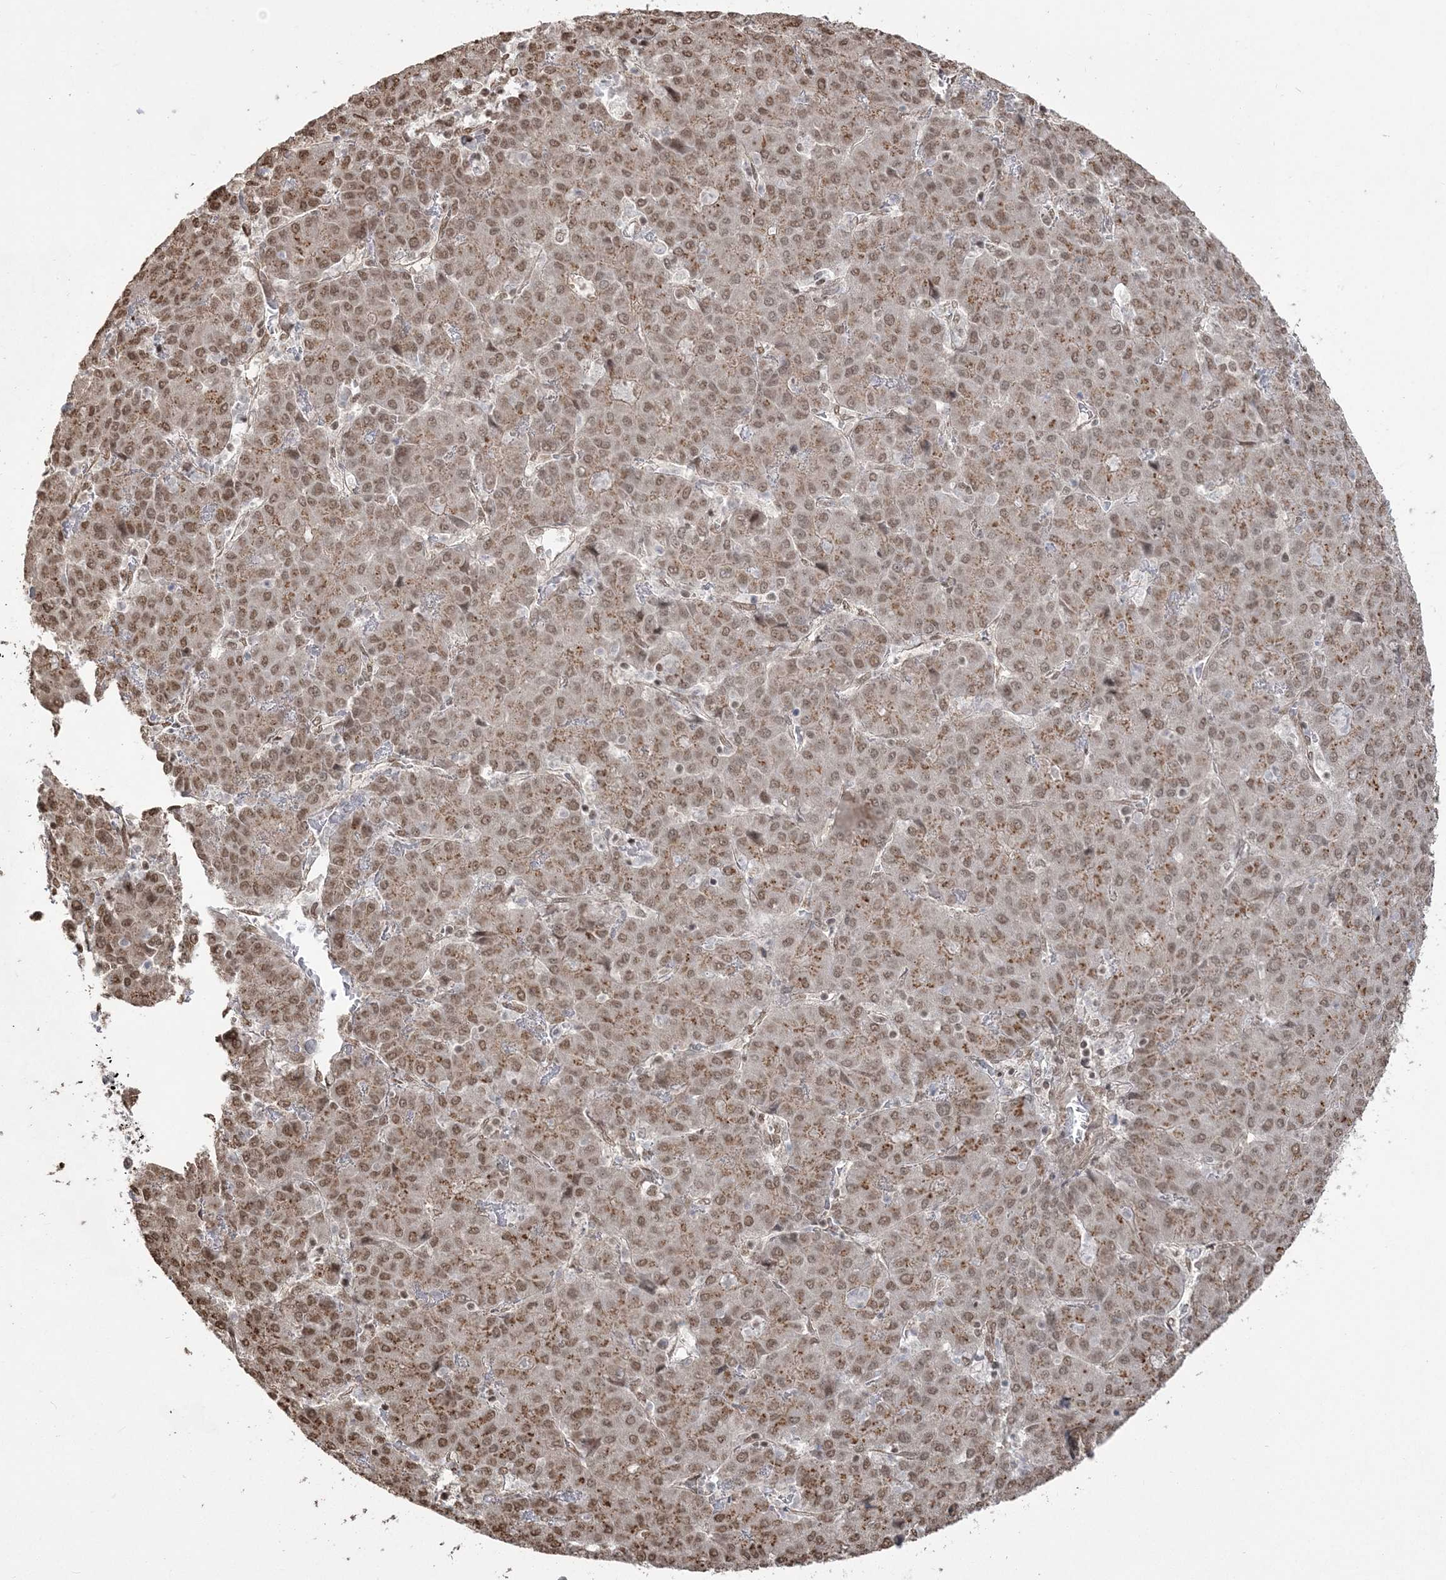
{"staining": {"intensity": "moderate", "quantity": ">75%", "location": "cytoplasmic/membranous,nuclear"}, "tissue": "liver cancer", "cell_type": "Tumor cells", "image_type": "cancer", "snomed": [{"axis": "morphology", "description": "Carcinoma, Hepatocellular, NOS"}, {"axis": "topography", "description": "Liver"}], "caption": "Hepatocellular carcinoma (liver) stained with a brown dye exhibits moderate cytoplasmic/membranous and nuclear positive positivity in approximately >75% of tumor cells.", "gene": "ZNF839", "patient": {"sex": "male", "age": 65}}